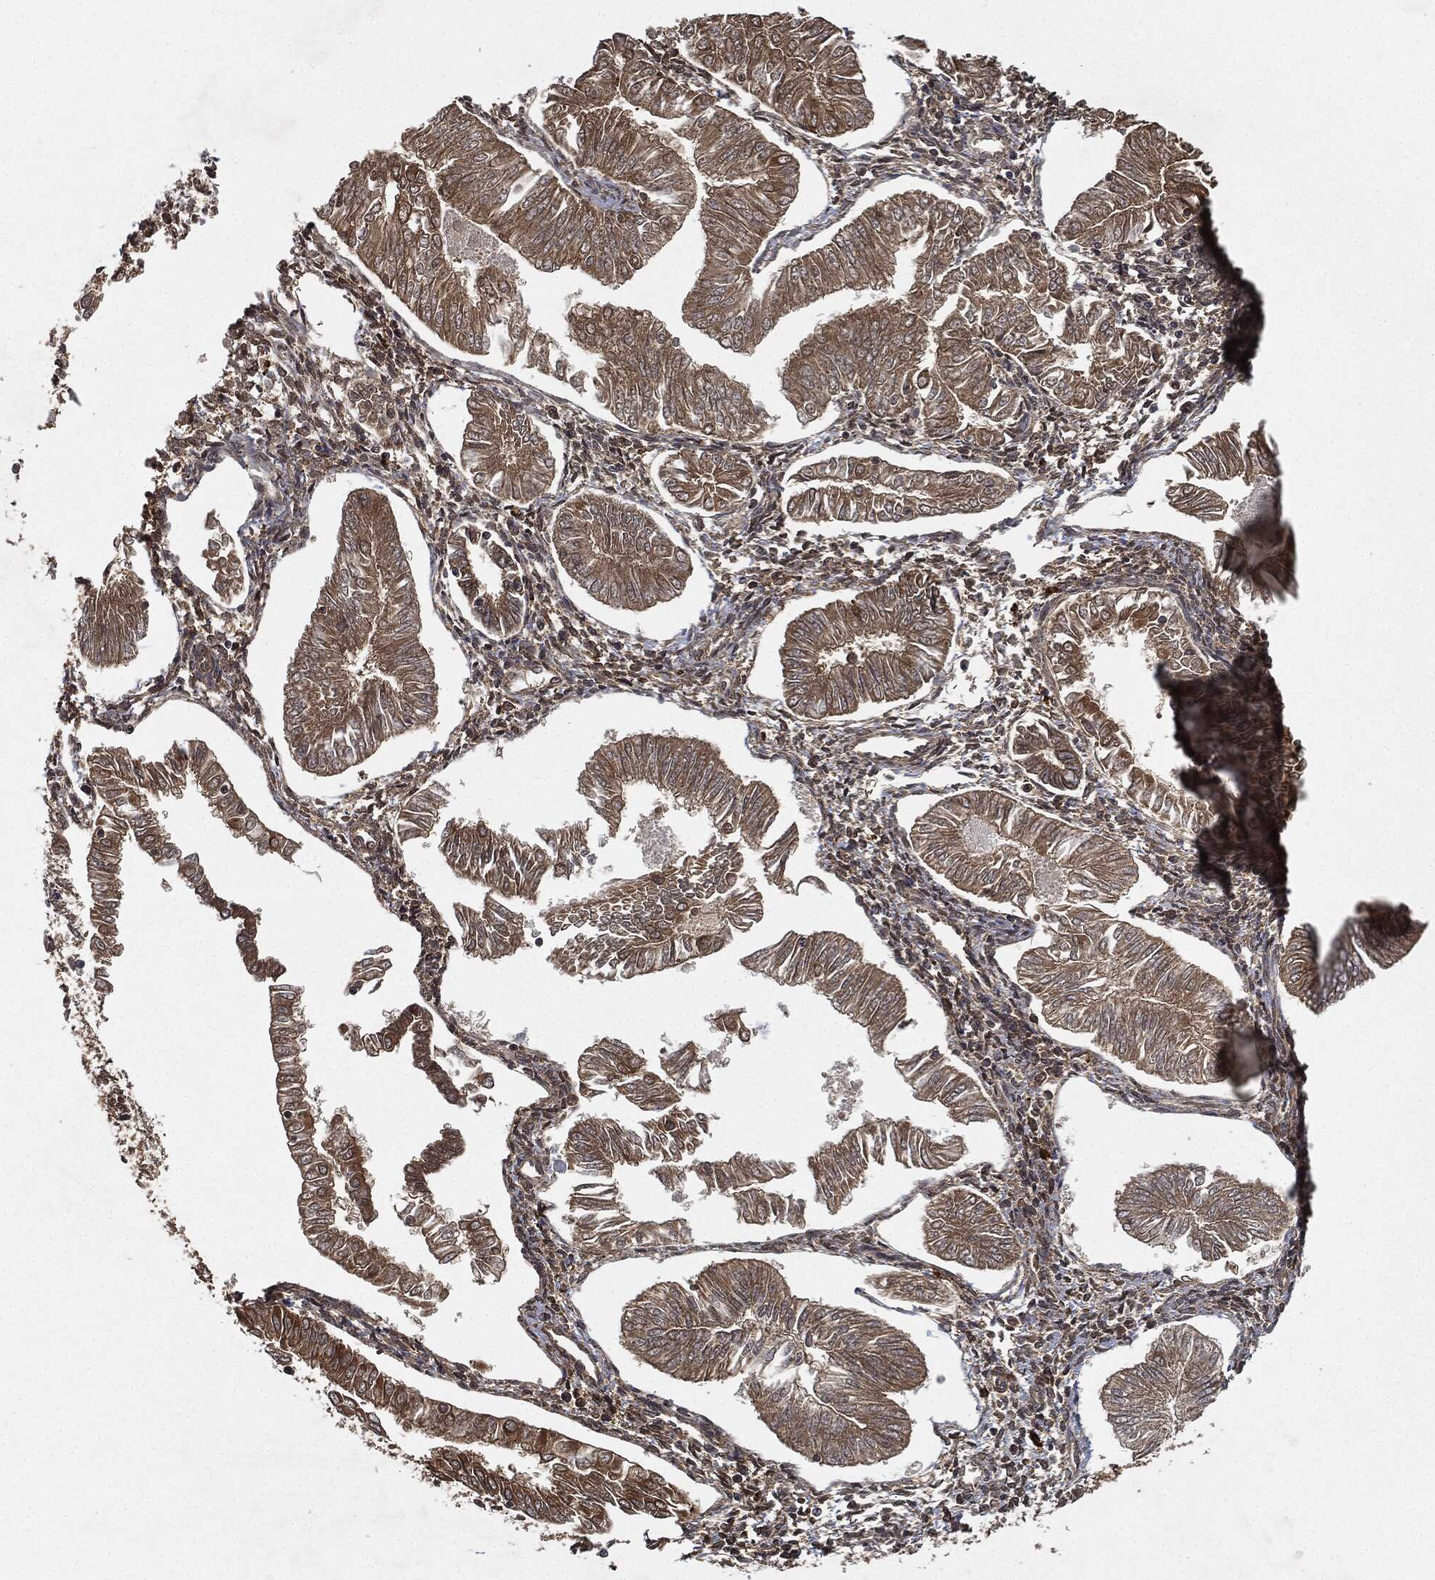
{"staining": {"intensity": "moderate", "quantity": ">75%", "location": "cytoplasmic/membranous"}, "tissue": "endometrial cancer", "cell_type": "Tumor cells", "image_type": "cancer", "snomed": [{"axis": "morphology", "description": "Adenocarcinoma, NOS"}, {"axis": "topography", "description": "Endometrium"}], "caption": "Immunohistochemistry (DAB) staining of endometrial cancer (adenocarcinoma) demonstrates moderate cytoplasmic/membranous protein staining in about >75% of tumor cells.", "gene": "BRAF", "patient": {"sex": "female", "age": 53}}